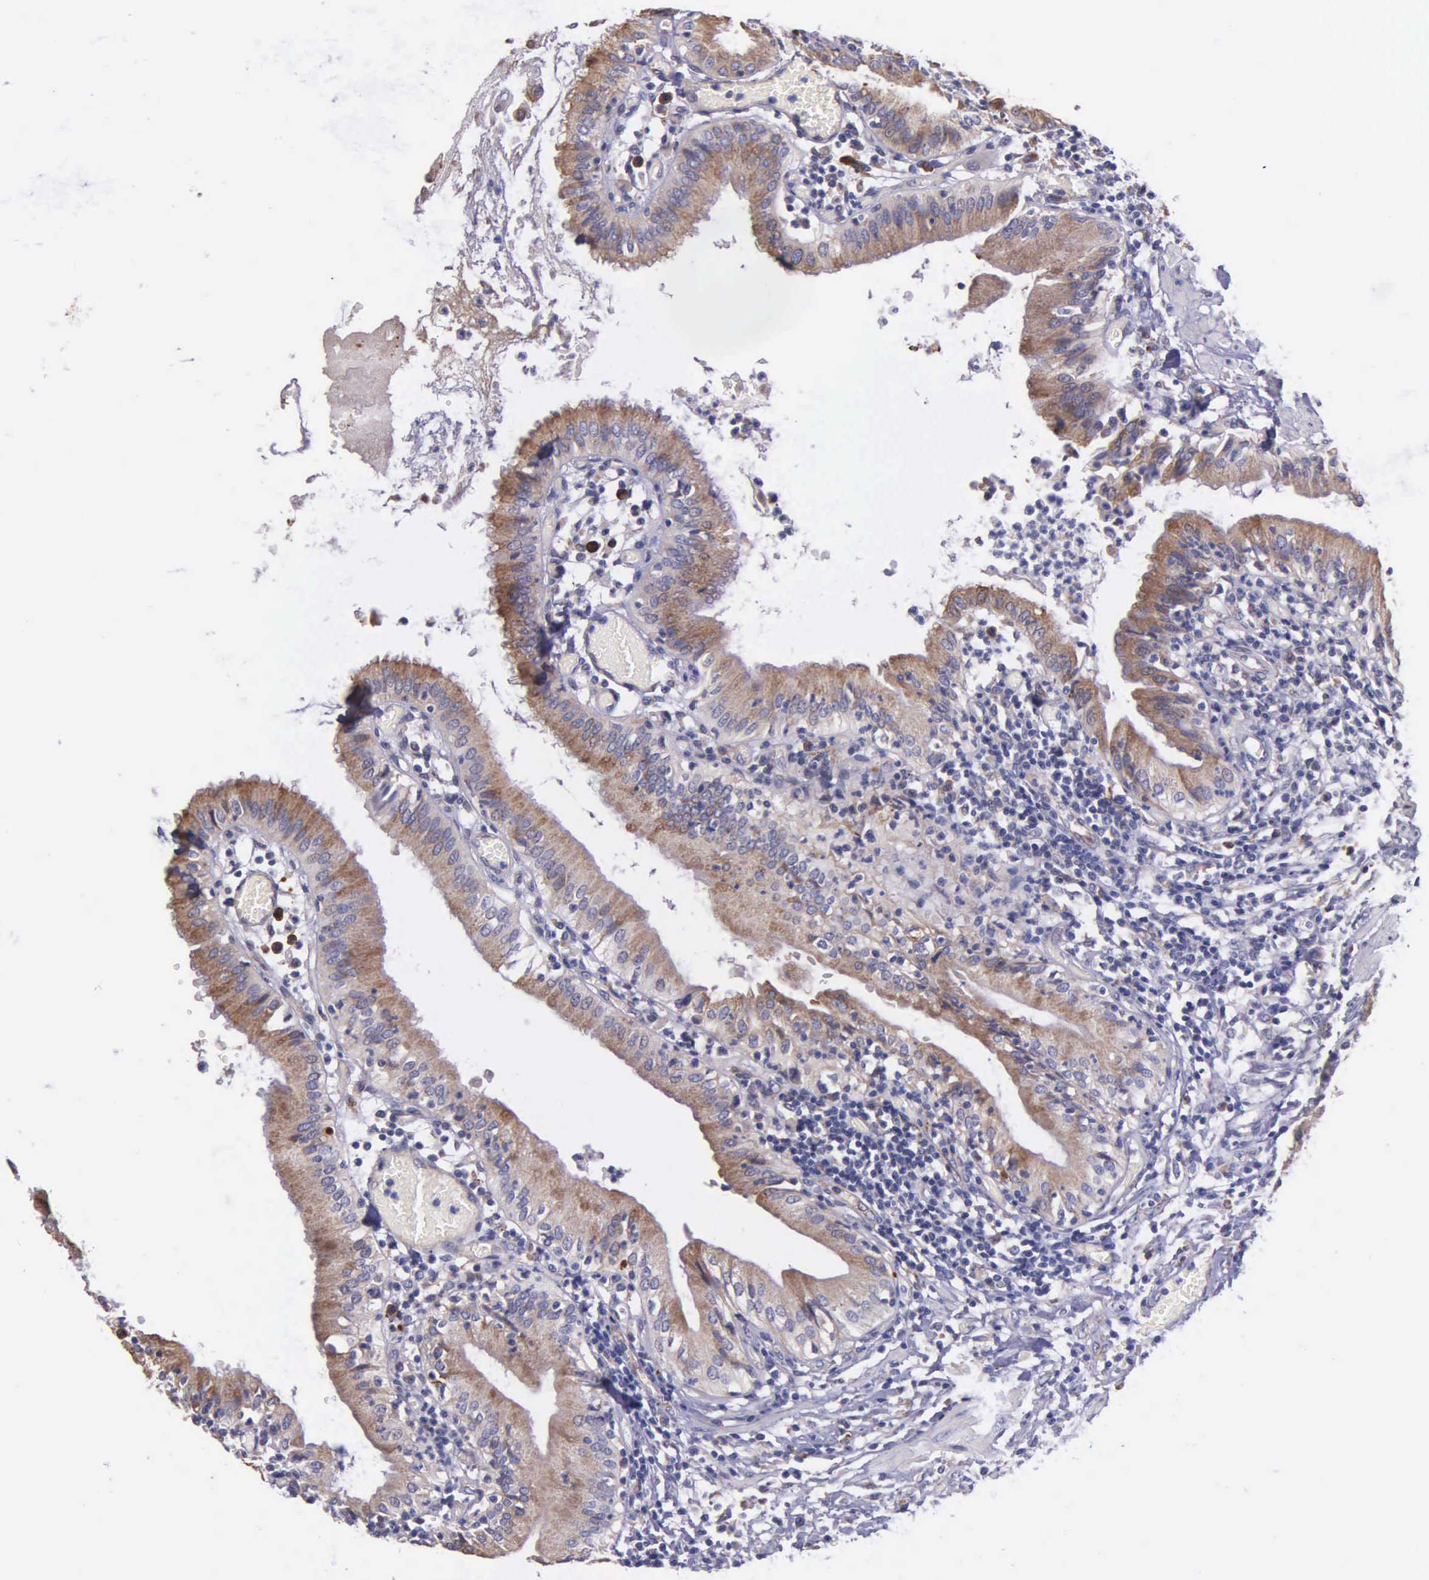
{"staining": {"intensity": "weak", "quantity": ">75%", "location": "cytoplasmic/membranous"}, "tissue": "gallbladder", "cell_type": "Glandular cells", "image_type": "normal", "snomed": [{"axis": "morphology", "description": "Normal tissue, NOS"}, {"axis": "topography", "description": "Gallbladder"}], "caption": "Weak cytoplasmic/membranous staining for a protein is seen in approximately >75% of glandular cells of benign gallbladder using IHC.", "gene": "ZC3H12B", "patient": {"sex": "male", "age": 58}}